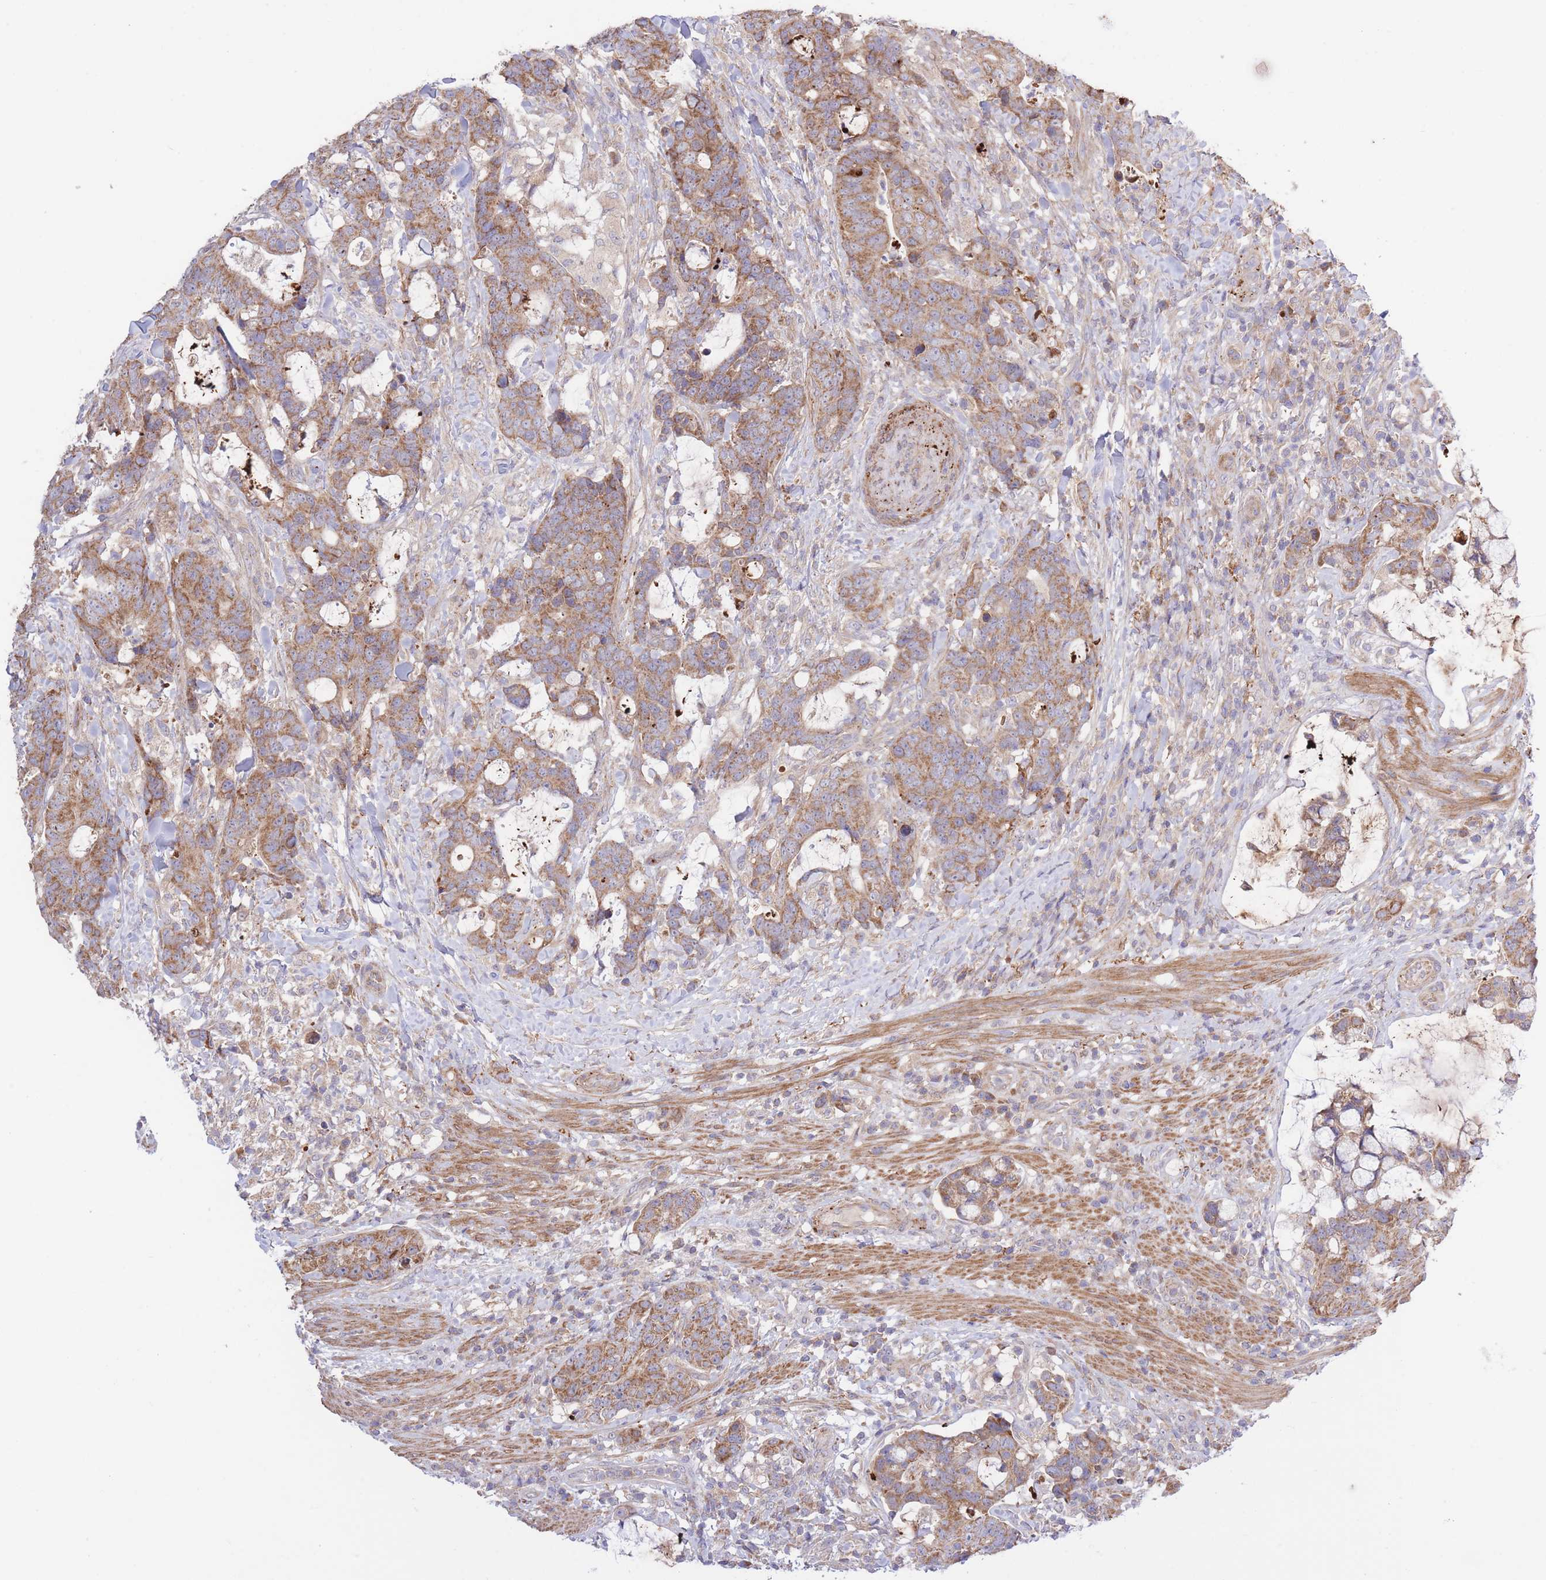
{"staining": {"intensity": "moderate", "quantity": ">75%", "location": "cytoplasmic/membranous"}, "tissue": "colorectal cancer", "cell_type": "Tumor cells", "image_type": "cancer", "snomed": [{"axis": "morphology", "description": "Adenocarcinoma, NOS"}, {"axis": "topography", "description": "Colon"}], "caption": "An image of adenocarcinoma (colorectal) stained for a protein shows moderate cytoplasmic/membranous brown staining in tumor cells.", "gene": "ATP13A2", "patient": {"sex": "female", "age": 82}}